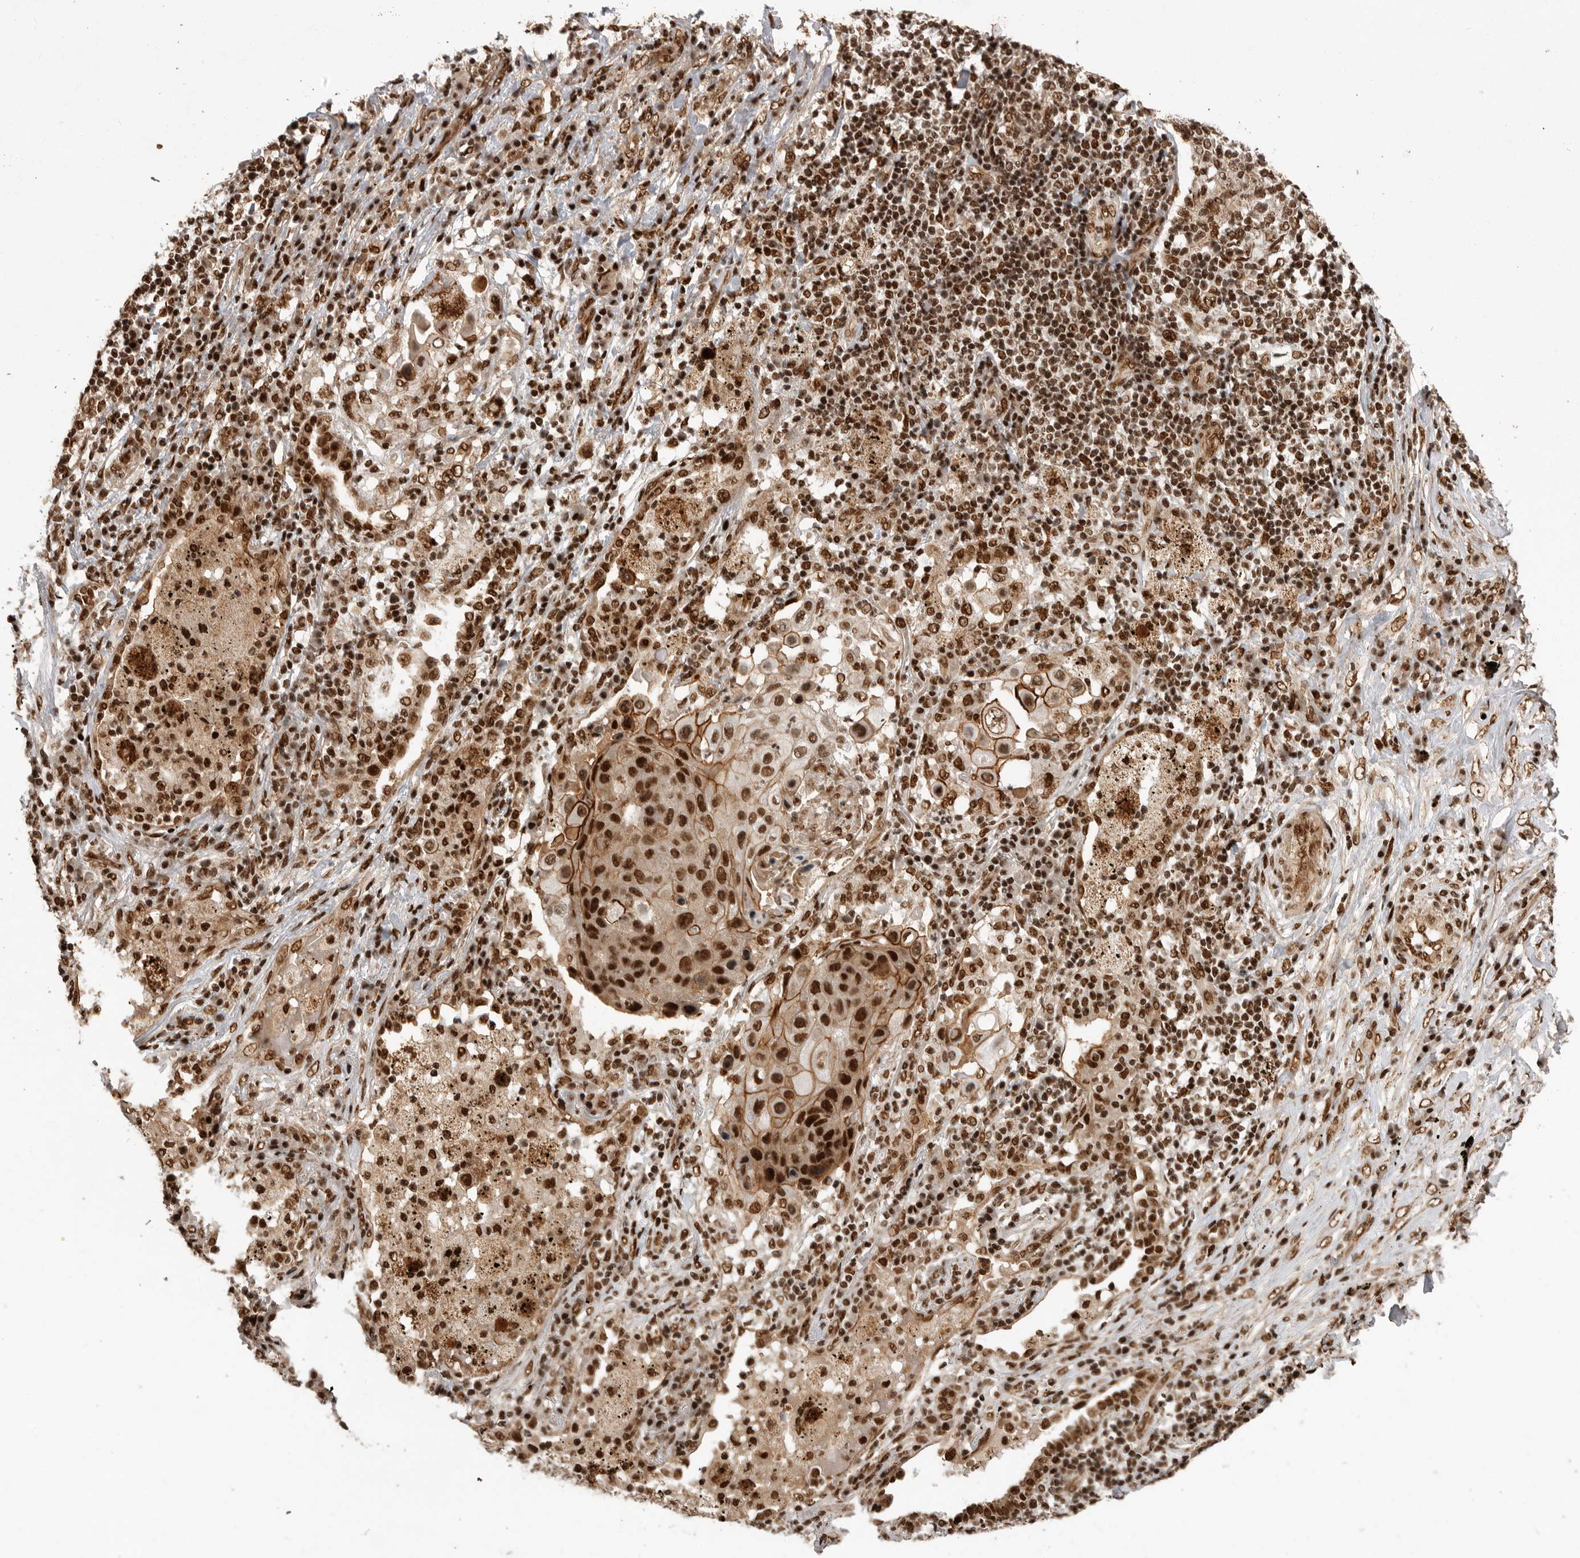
{"staining": {"intensity": "strong", "quantity": ">75%", "location": "nuclear"}, "tissue": "lung cancer", "cell_type": "Tumor cells", "image_type": "cancer", "snomed": [{"axis": "morphology", "description": "Squamous cell carcinoma, NOS"}, {"axis": "topography", "description": "Lung"}], "caption": "An immunohistochemistry histopathology image of tumor tissue is shown. Protein staining in brown highlights strong nuclear positivity in lung cancer (squamous cell carcinoma) within tumor cells.", "gene": "PPP1R8", "patient": {"sex": "female", "age": 63}}